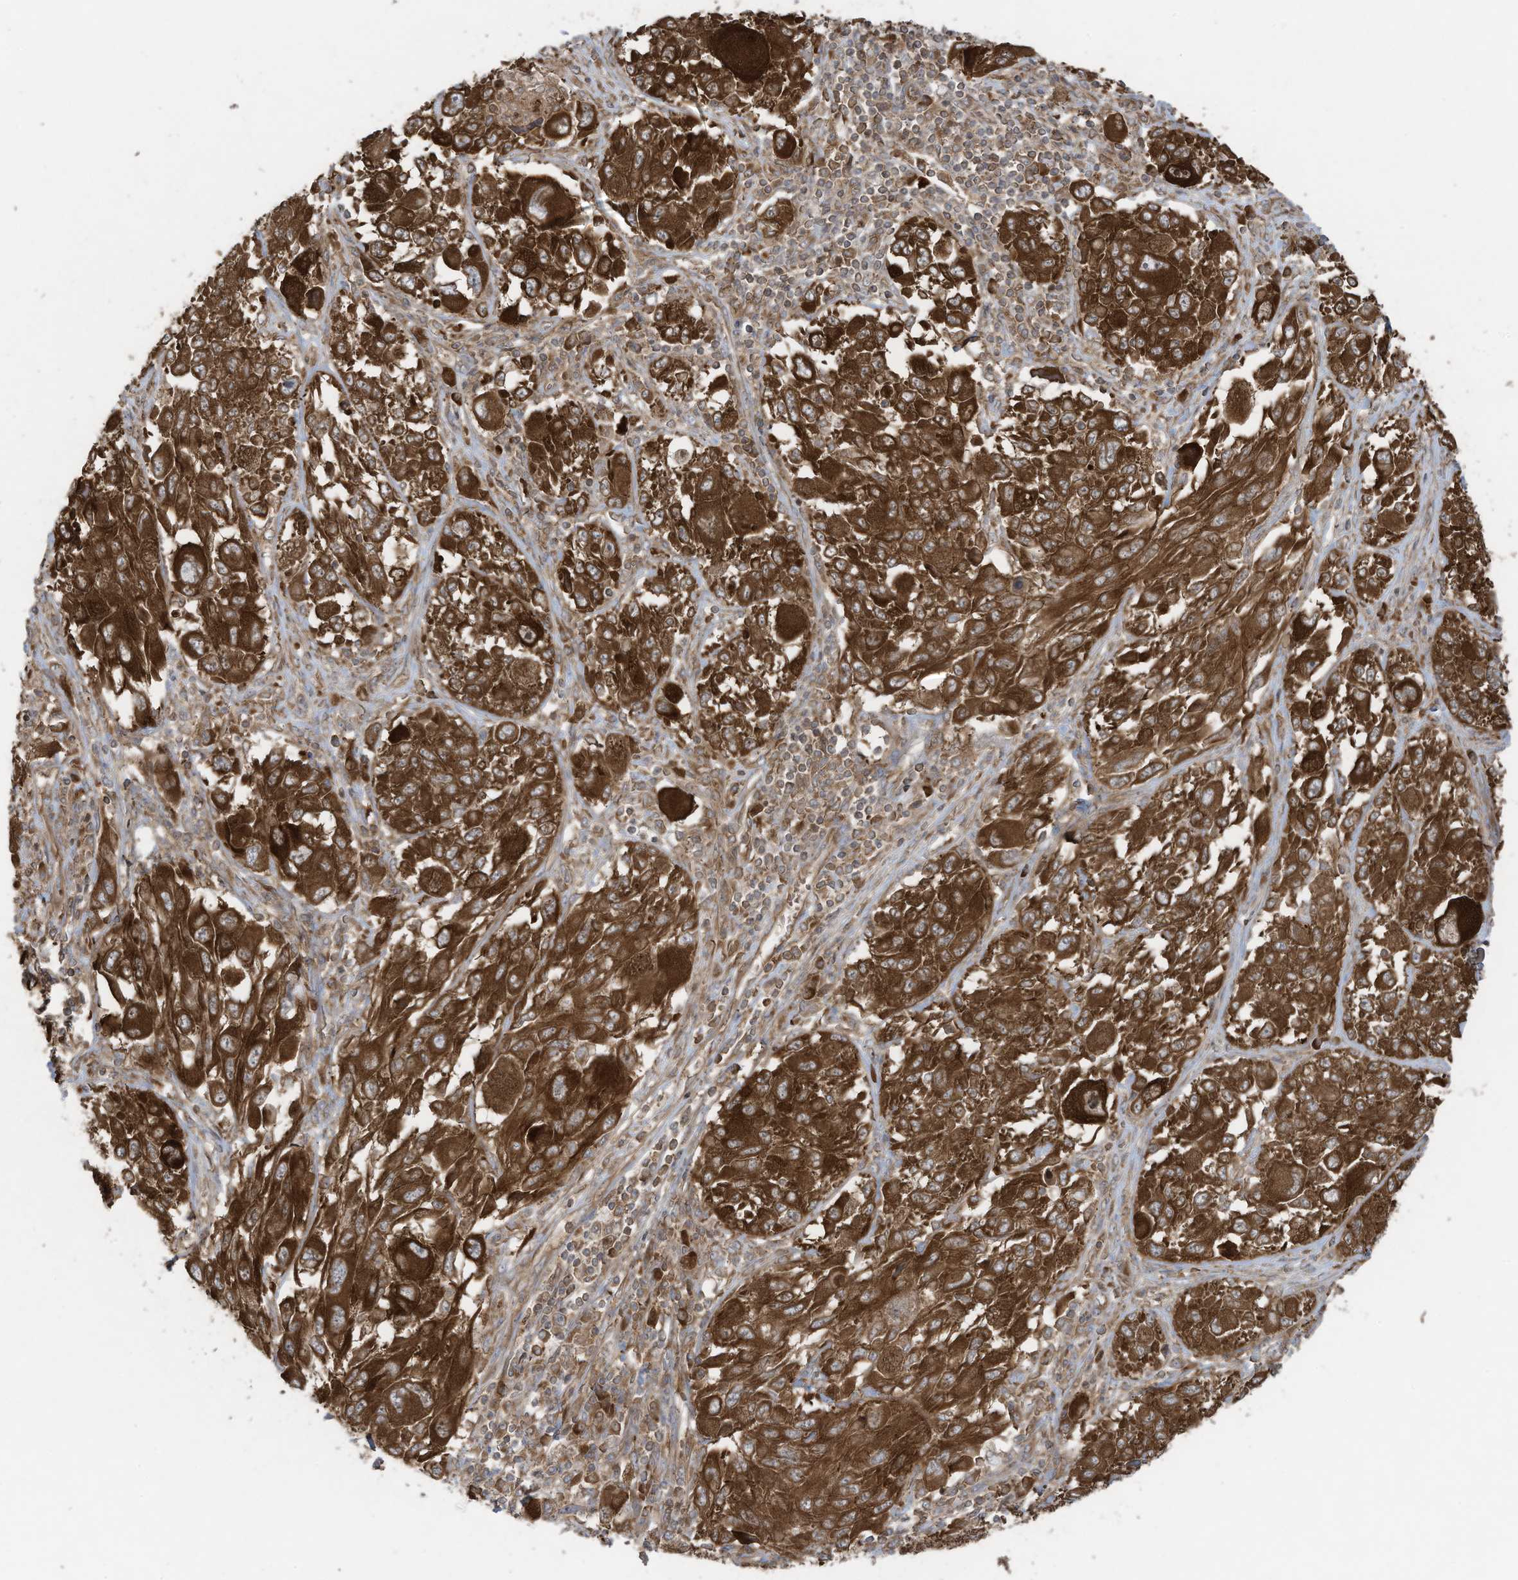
{"staining": {"intensity": "strong", "quantity": ">75%", "location": "cytoplasmic/membranous"}, "tissue": "melanoma", "cell_type": "Tumor cells", "image_type": "cancer", "snomed": [{"axis": "morphology", "description": "Malignant melanoma, NOS"}, {"axis": "topography", "description": "Skin"}], "caption": "Tumor cells exhibit high levels of strong cytoplasmic/membranous expression in approximately >75% of cells in human melanoma. The protein is shown in brown color, while the nuclei are stained blue.", "gene": "OLA1", "patient": {"sex": "female", "age": 91}}